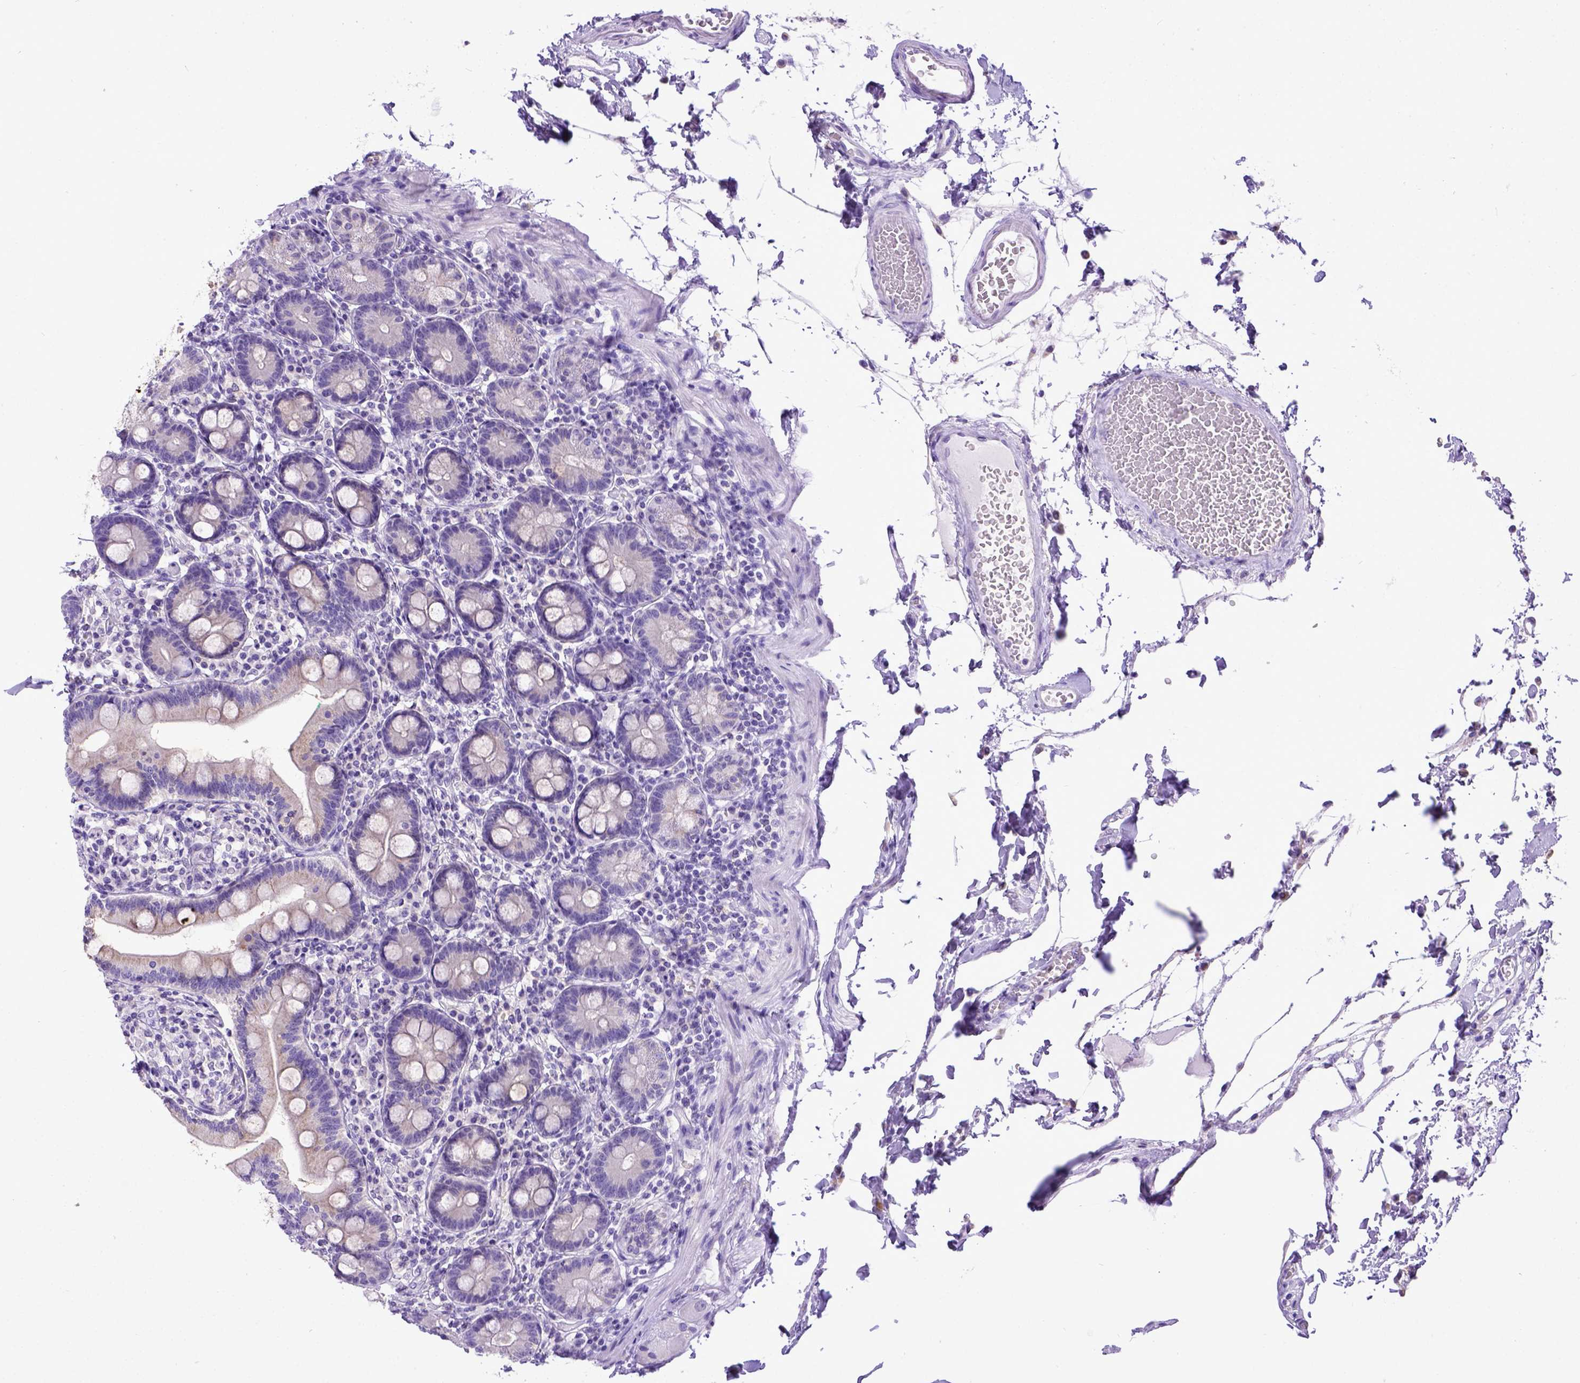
{"staining": {"intensity": "negative", "quantity": "none", "location": "none"}, "tissue": "duodenum", "cell_type": "Glandular cells", "image_type": "normal", "snomed": [{"axis": "morphology", "description": "Normal tissue, NOS"}, {"axis": "topography", "description": "Duodenum"}], "caption": "Immunohistochemistry (IHC) histopathology image of unremarkable duodenum: duodenum stained with DAB exhibits no significant protein expression in glandular cells.", "gene": "SPEF1", "patient": {"sex": "female", "age": 67}}